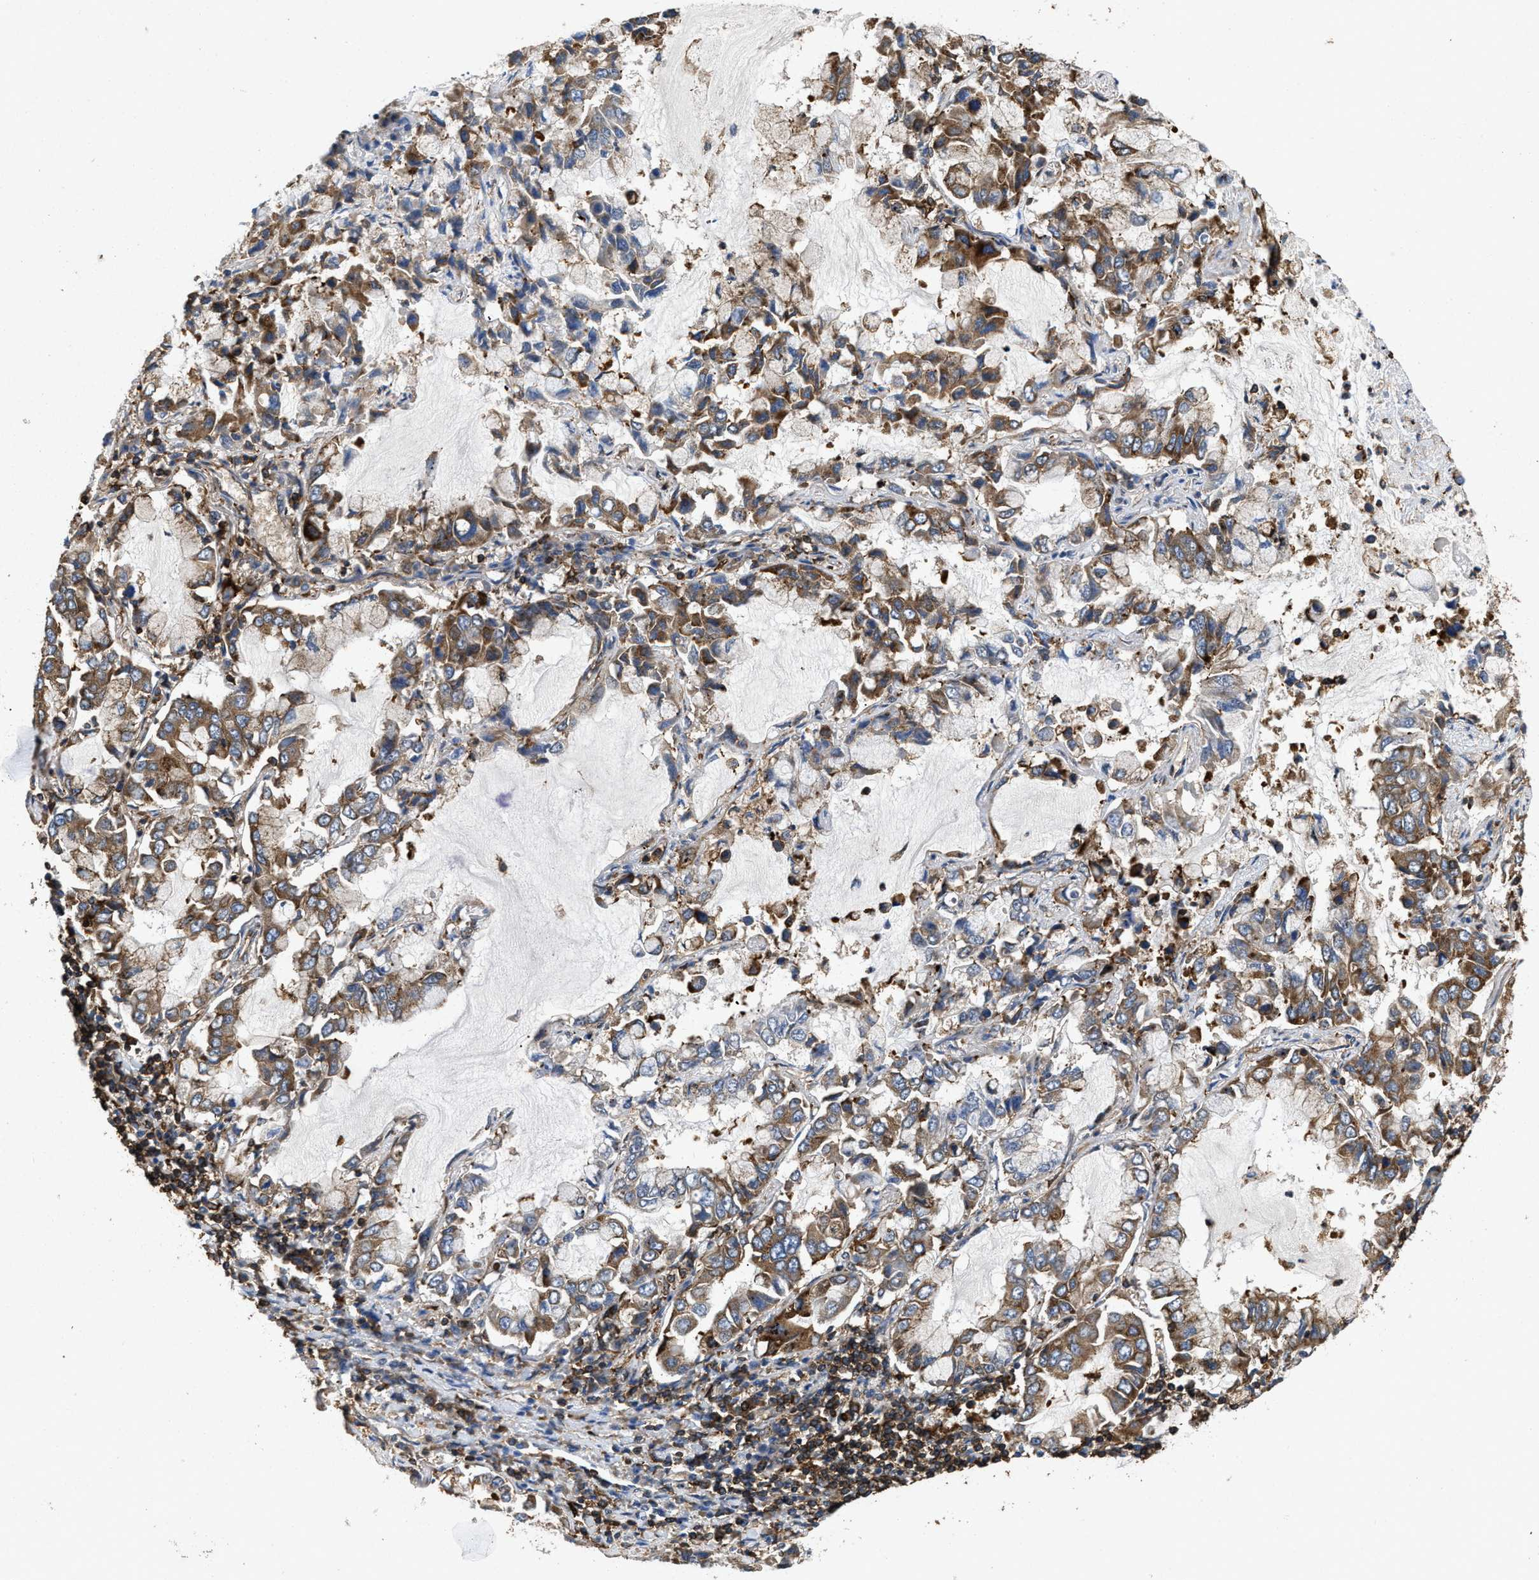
{"staining": {"intensity": "moderate", "quantity": ">75%", "location": "cytoplasmic/membranous"}, "tissue": "lung cancer", "cell_type": "Tumor cells", "image_type": "cancer", "snomed": [{"axis": "morphology", "description": "Adenocarcinoma, NOS"}, {"axis": "topography", "description": "Lung"}], "caption": "There is medium levels of moderate cytoplasmic/membranous staining in tumor cells of lung adenocarcinoma, as demonstrated by immunohistochemical staining (brown color).", "gene": "LINGO2", "patient": {"sex": "male", "age": 64}}